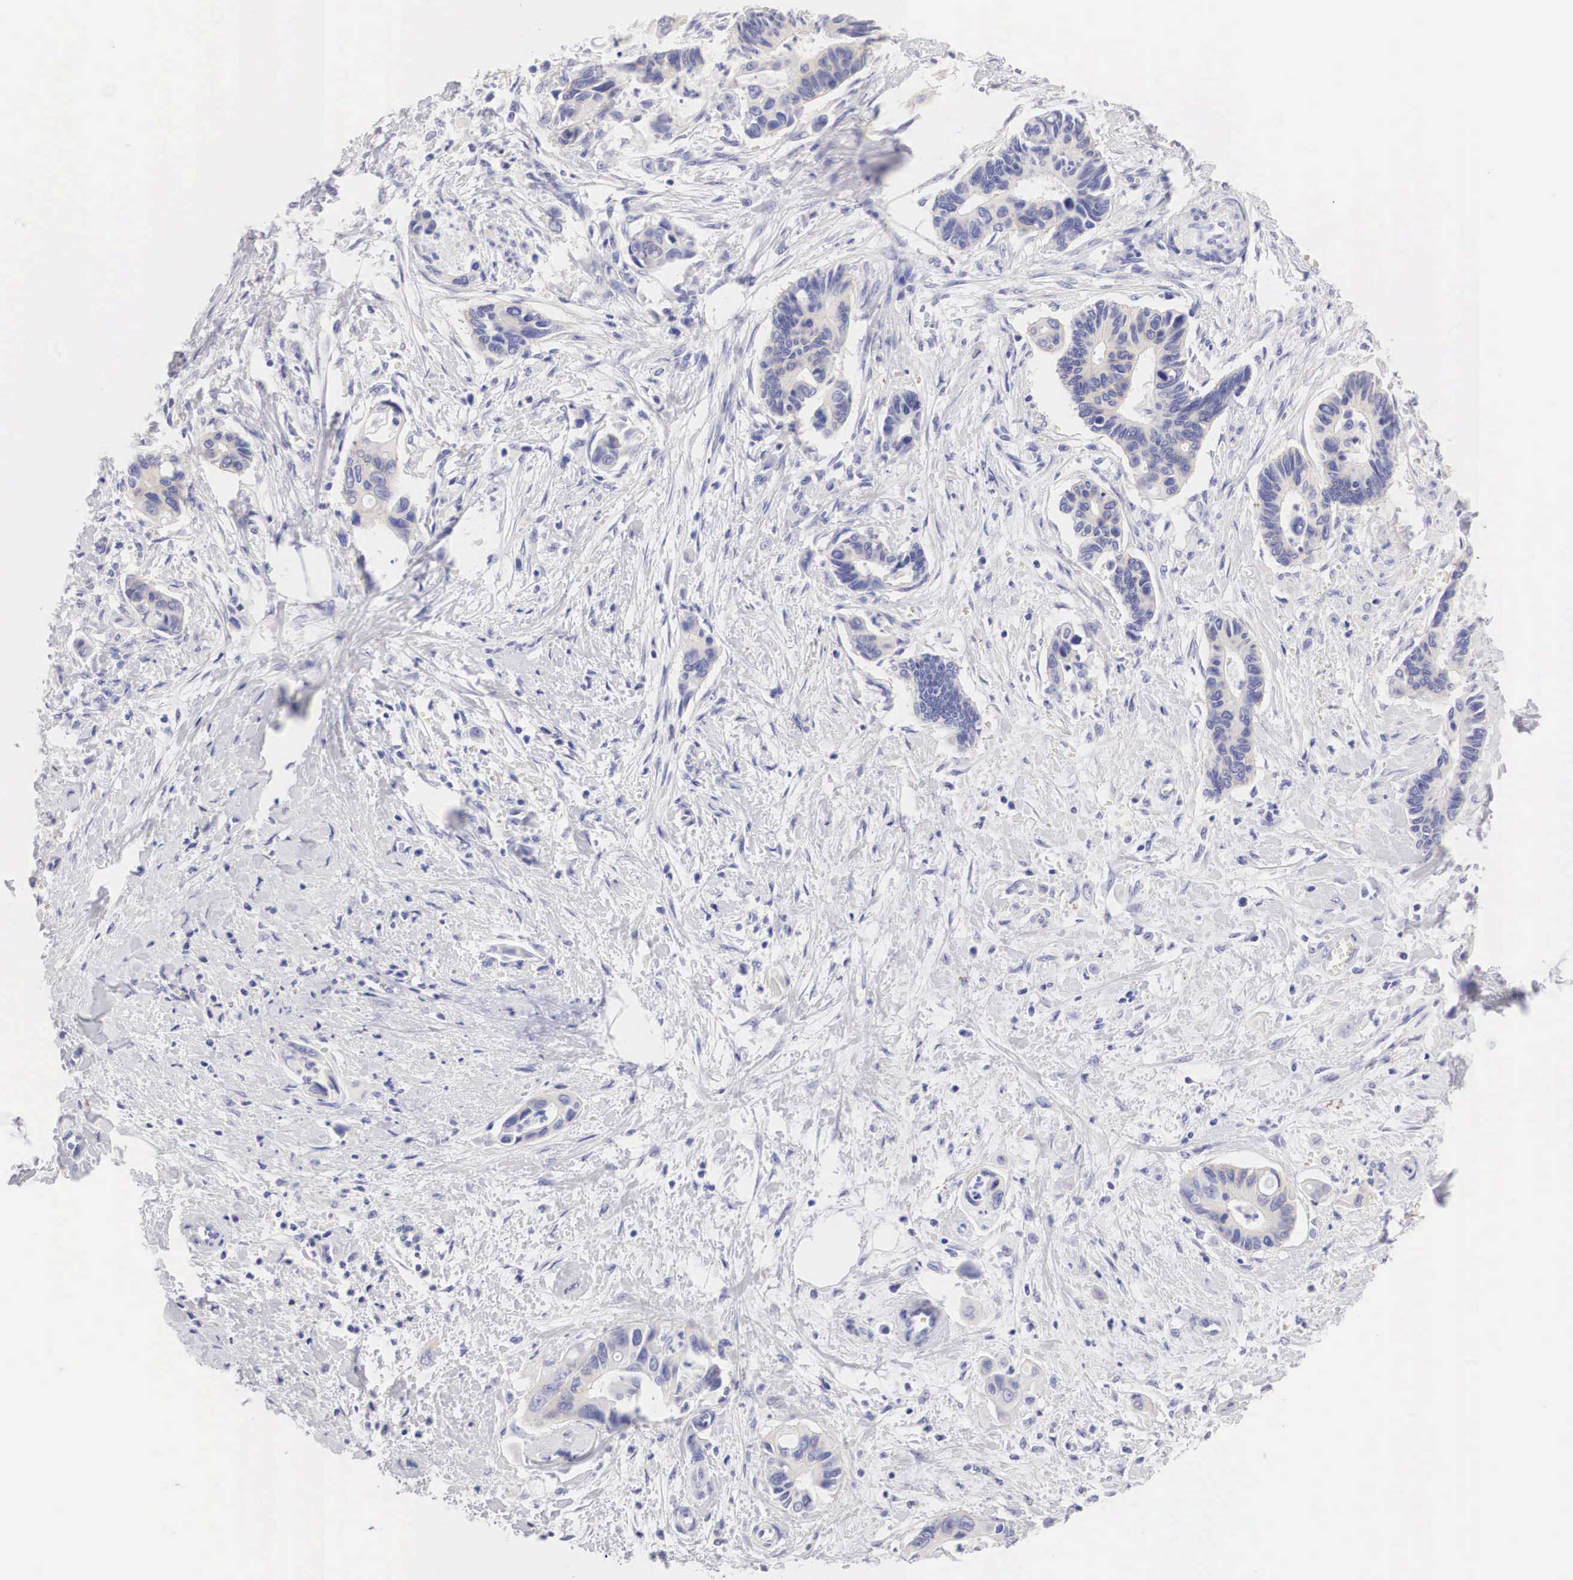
{"staining": {"intensity": "weak", "quantity": "<25%", "location": "cytoplasmic/membranous"}, "tissue": "pancreatic cancer", "cell_type": "Tumor cells", "image_type": "cancer", "snomed": [{"axis": "morphology", "description": "Adenocarcinoma, NOS"}, {"axis": "topography", "description": "Pancreas"}], "caption": "A photomicrograph of pancreatic cancer (adenocarcinoma) stained for a protein exhibits no brown staining in tumor cells. The staining is performed using DAB (3,3'-diaminobenzidine) brown chromogen with nuclei counter-stained in using hematoxylin.", "gene": "ERBB2", "patient": {"sex": "female", "age": 70}}